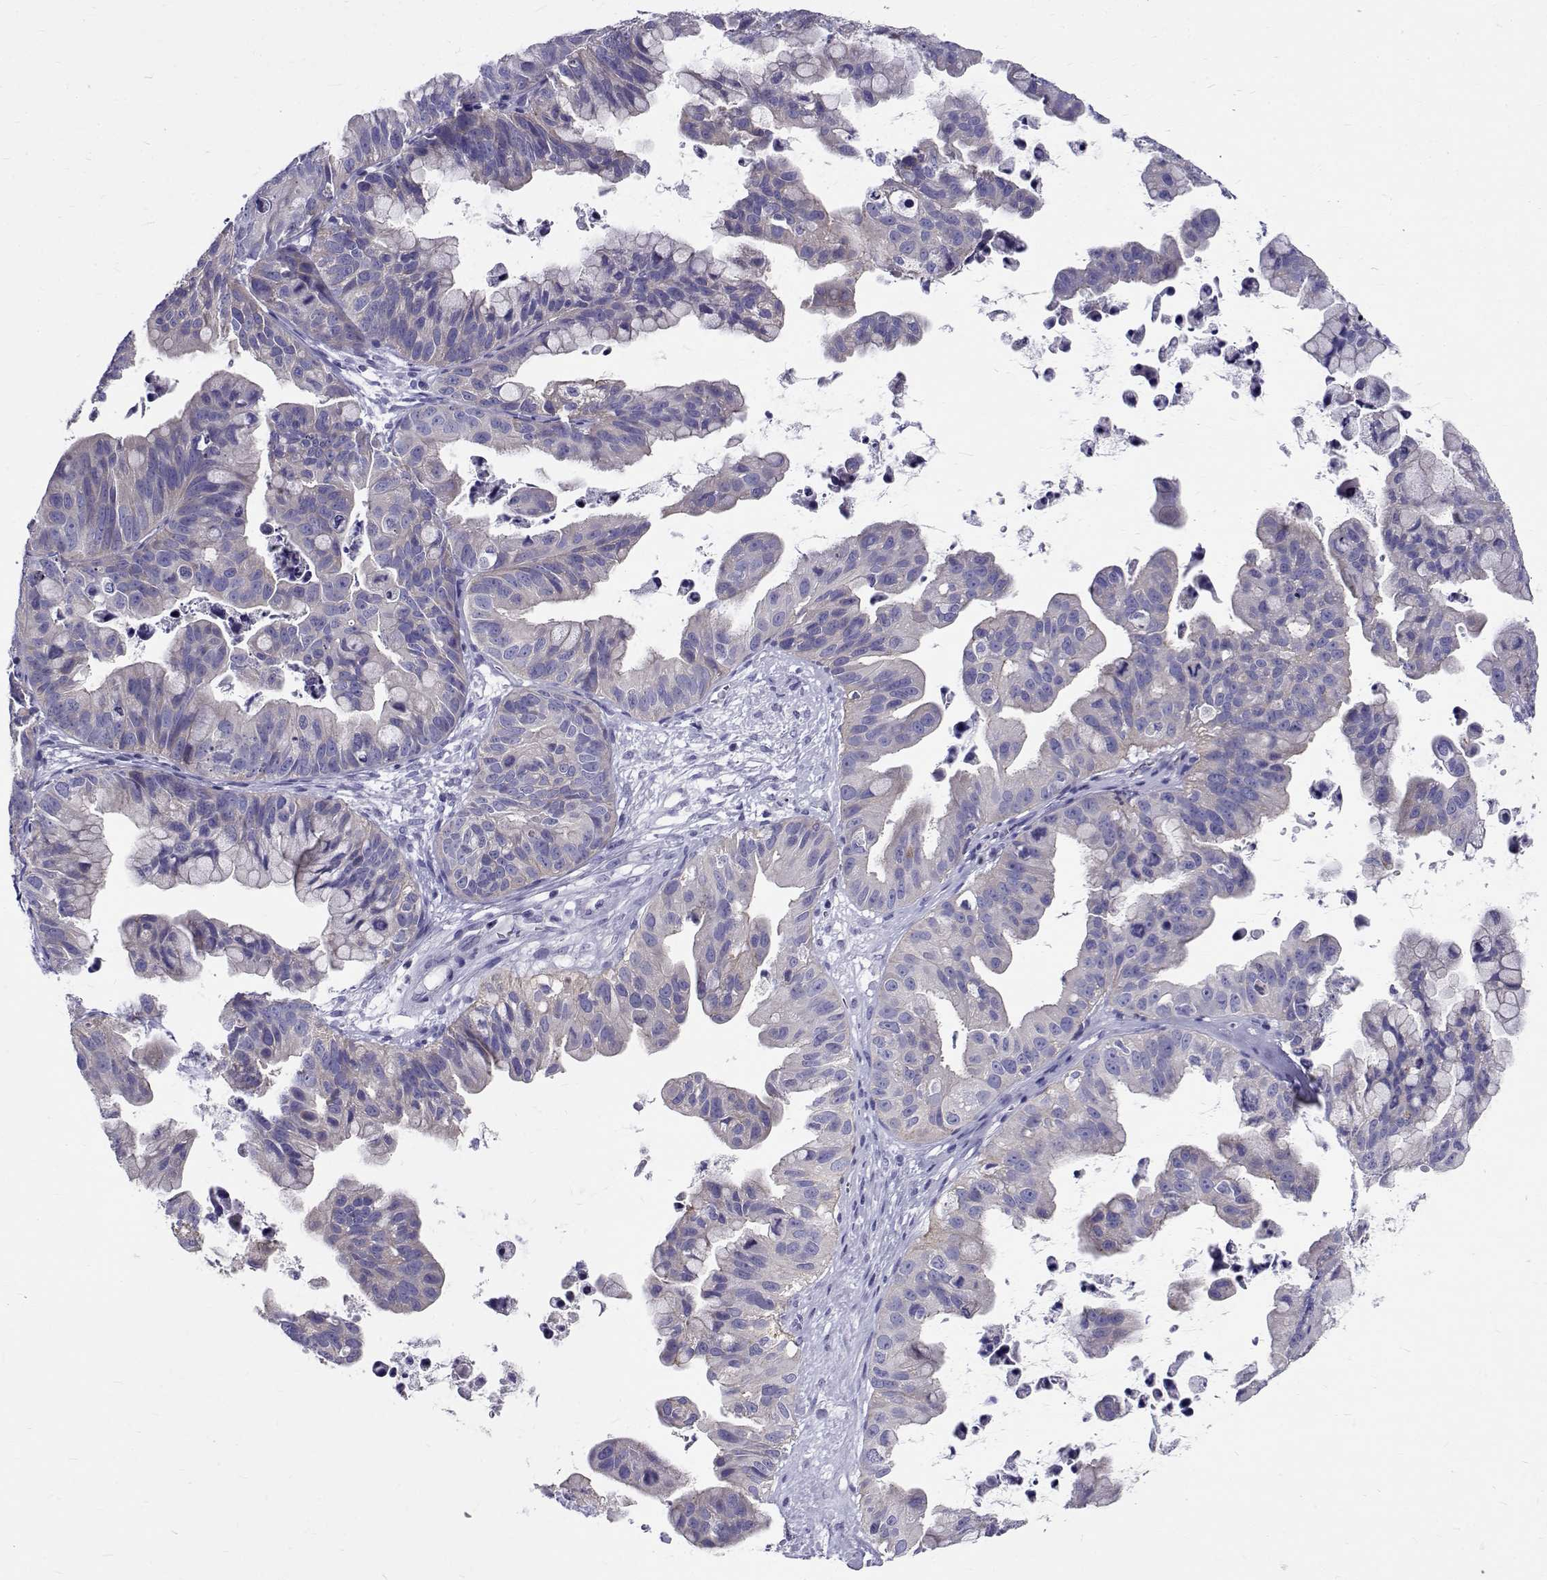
{"staining": {"intensity": "negative", "quantity": "none", "location": "none"}, "tissue": "ovarian cancer", "cell_type": "Tumor cells", "image_type": "cancer", "snomed": [{"axis": "morphology", "description": "Cystadenocarcinoma, mucinous, NOS"}, {"axis": "topography", "description": "Ovary"}], "caption": "IHC image of neoplastic tissue: ovarian mucinous cystadenocarcinoma stained with DAB (3,3'-diaminobenzidine) shows no significant protein expression in tumor cells.", "gene": "IGSF1", "patient": {"sex": "female", "age": 76}}